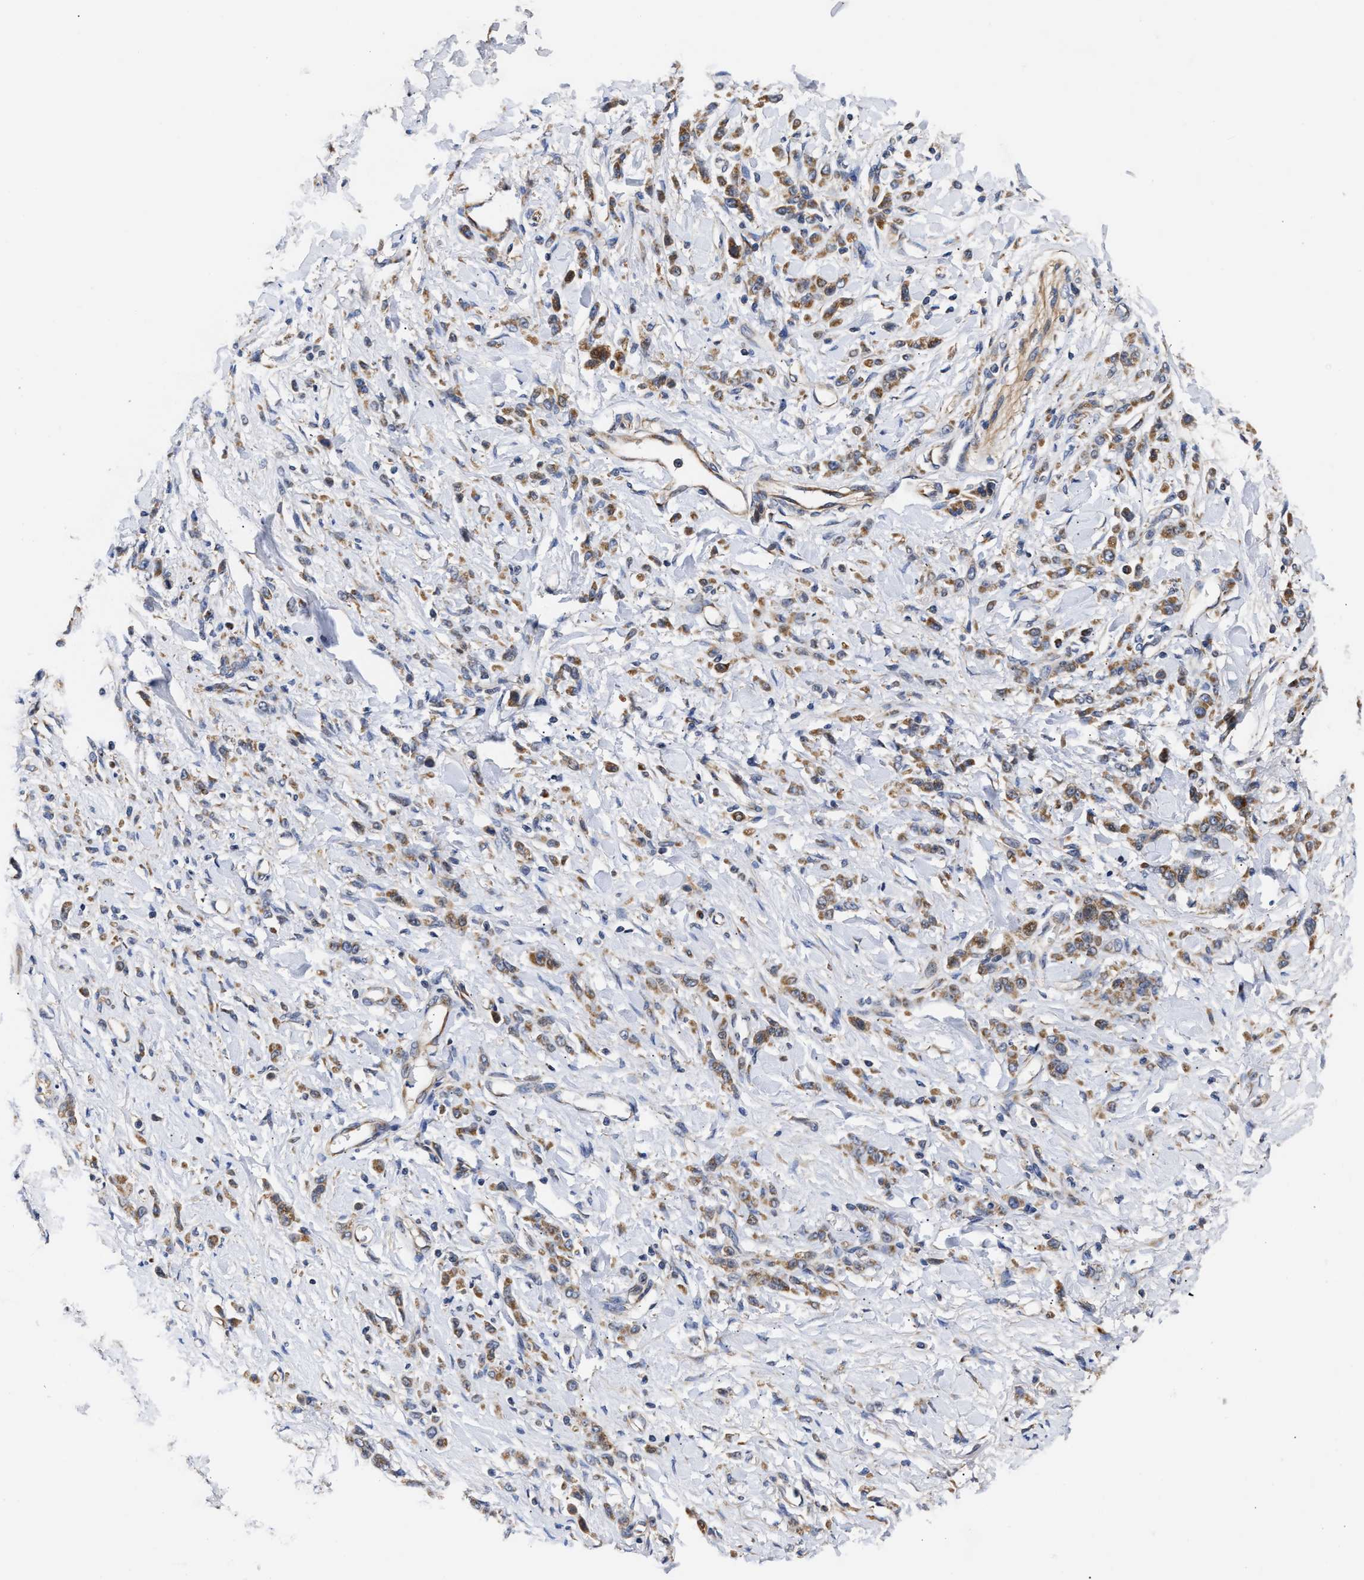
{"staining": {"intensity": "moderate", "quantity": ">75%", "location": "cytoplasmic/membranous"}, "tissue": "stomach cancer", "cell_type": "Tumor cells", "image_type": "cancer", "snomed": [{"axis": "morphology", "description": "Normal tissue, NOS"}, {"axis": "morphology", "description": "Adenocarcinoma, NOS"}, {"axis": "topography", "description": "Stomach"}], "caption": "Protein expression by immunohistochemistry displays moderate cytoplasmic/membranous expression in about >75% of tumor cells in adenocarcinoma (stomach).", "gene": "MALSU1", "patient": {"sex": "male", "age": 82}}